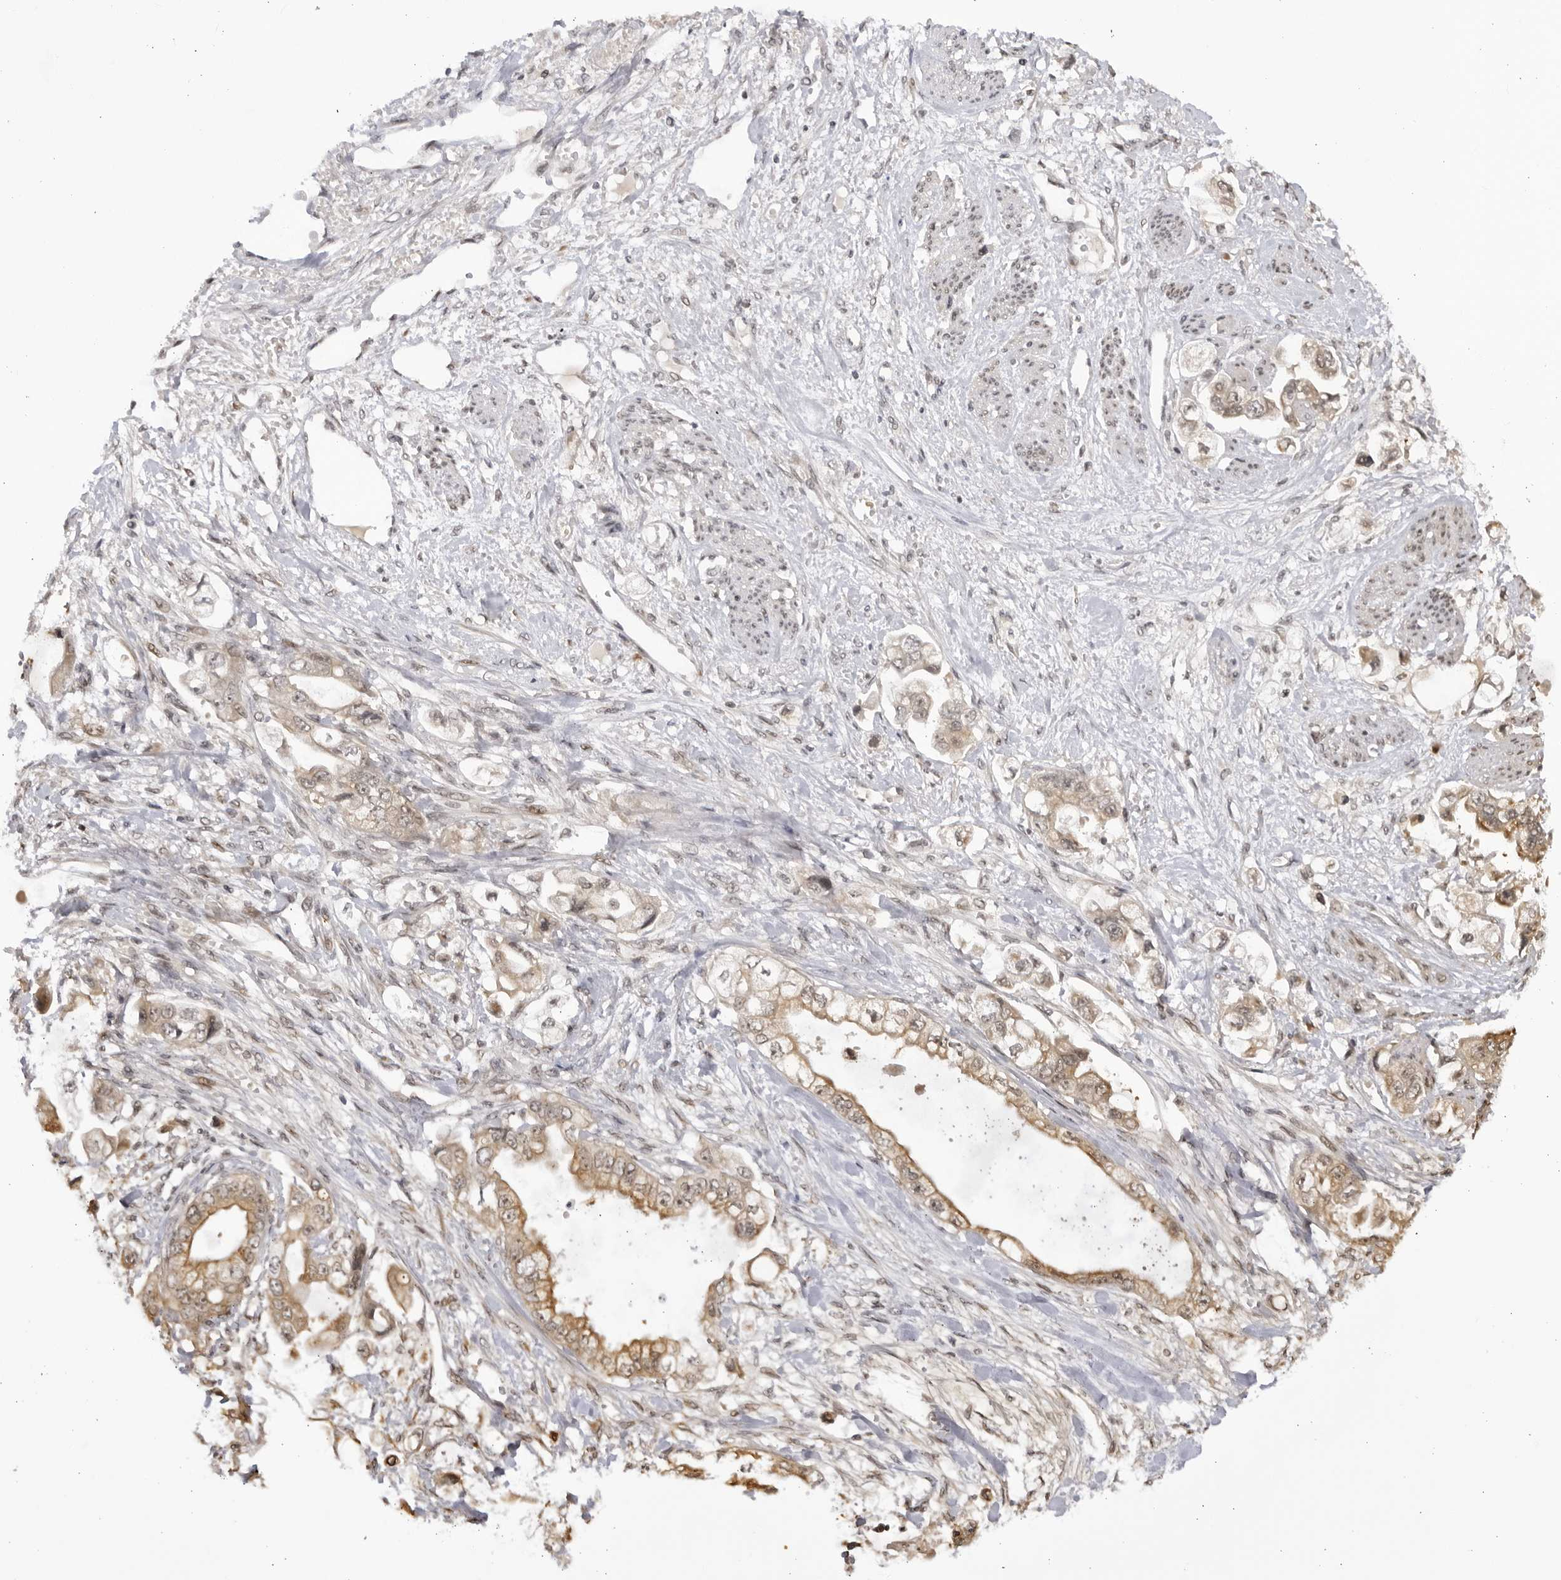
{"staining": {"intensity": "weak", "quantity": ">75%", "location": "cytoplasmic/membranous"}, "tissue": "stomach cancer", "cell_type": "Tumor cells", "image_type": "cancer", "snomed": [{"axis": "morphology", "description": "Adenocarcinoma, NOS"}, {"axis": "topography", "description": "Stomach"}], "caption": "This image displays stomach cancer (adenocarcinoma) stained with immunohistochemistry (IHC) to label a protein in brown. The cytoplasmic/membranous of tumor cells show weak positivity for the protein. Nuclei are counter-stained blue.", "gene": "RASGEF1C", "patient": {"sex": "male", "age": 62}}